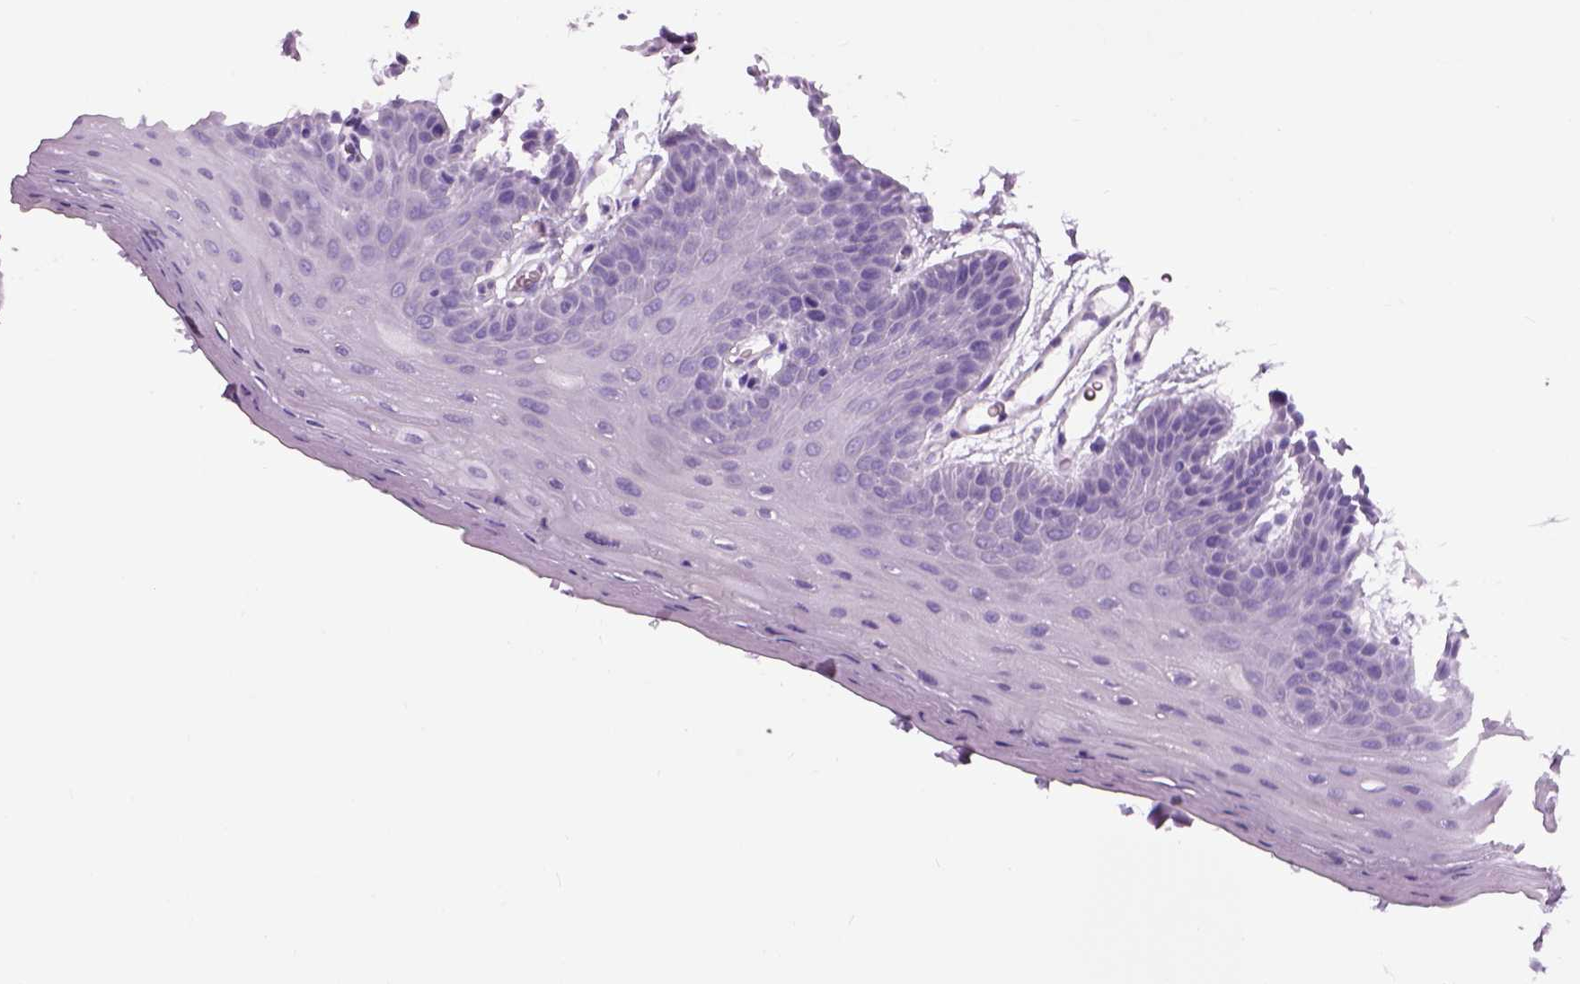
{"staining": {"intensity": "negative", "quantity": "none", "location": "none"}, "tissue": "oral mucosa", "cell_type": "Squamous epithelial cells", "image_type": "normal", "snomed": [{"axis": "morphology", "description": "Normal tissue, NOS"}, {"axis": "morphology", "description": "Squamous cell carcinoma, NOS"}, {"axis": "topography", "description": "Oral tissue"}, {"axis": "topography", "description": "Head-Neck"}], "caption": "Immunohistochemistry image of unremarkable oral mucosa stained for a protein (brown), which reveals no expression in squamous epithelial cells. Nuclei are stained in blue.", "gene": "MZB1", "patient": {"sex": "female", "age": 50}}